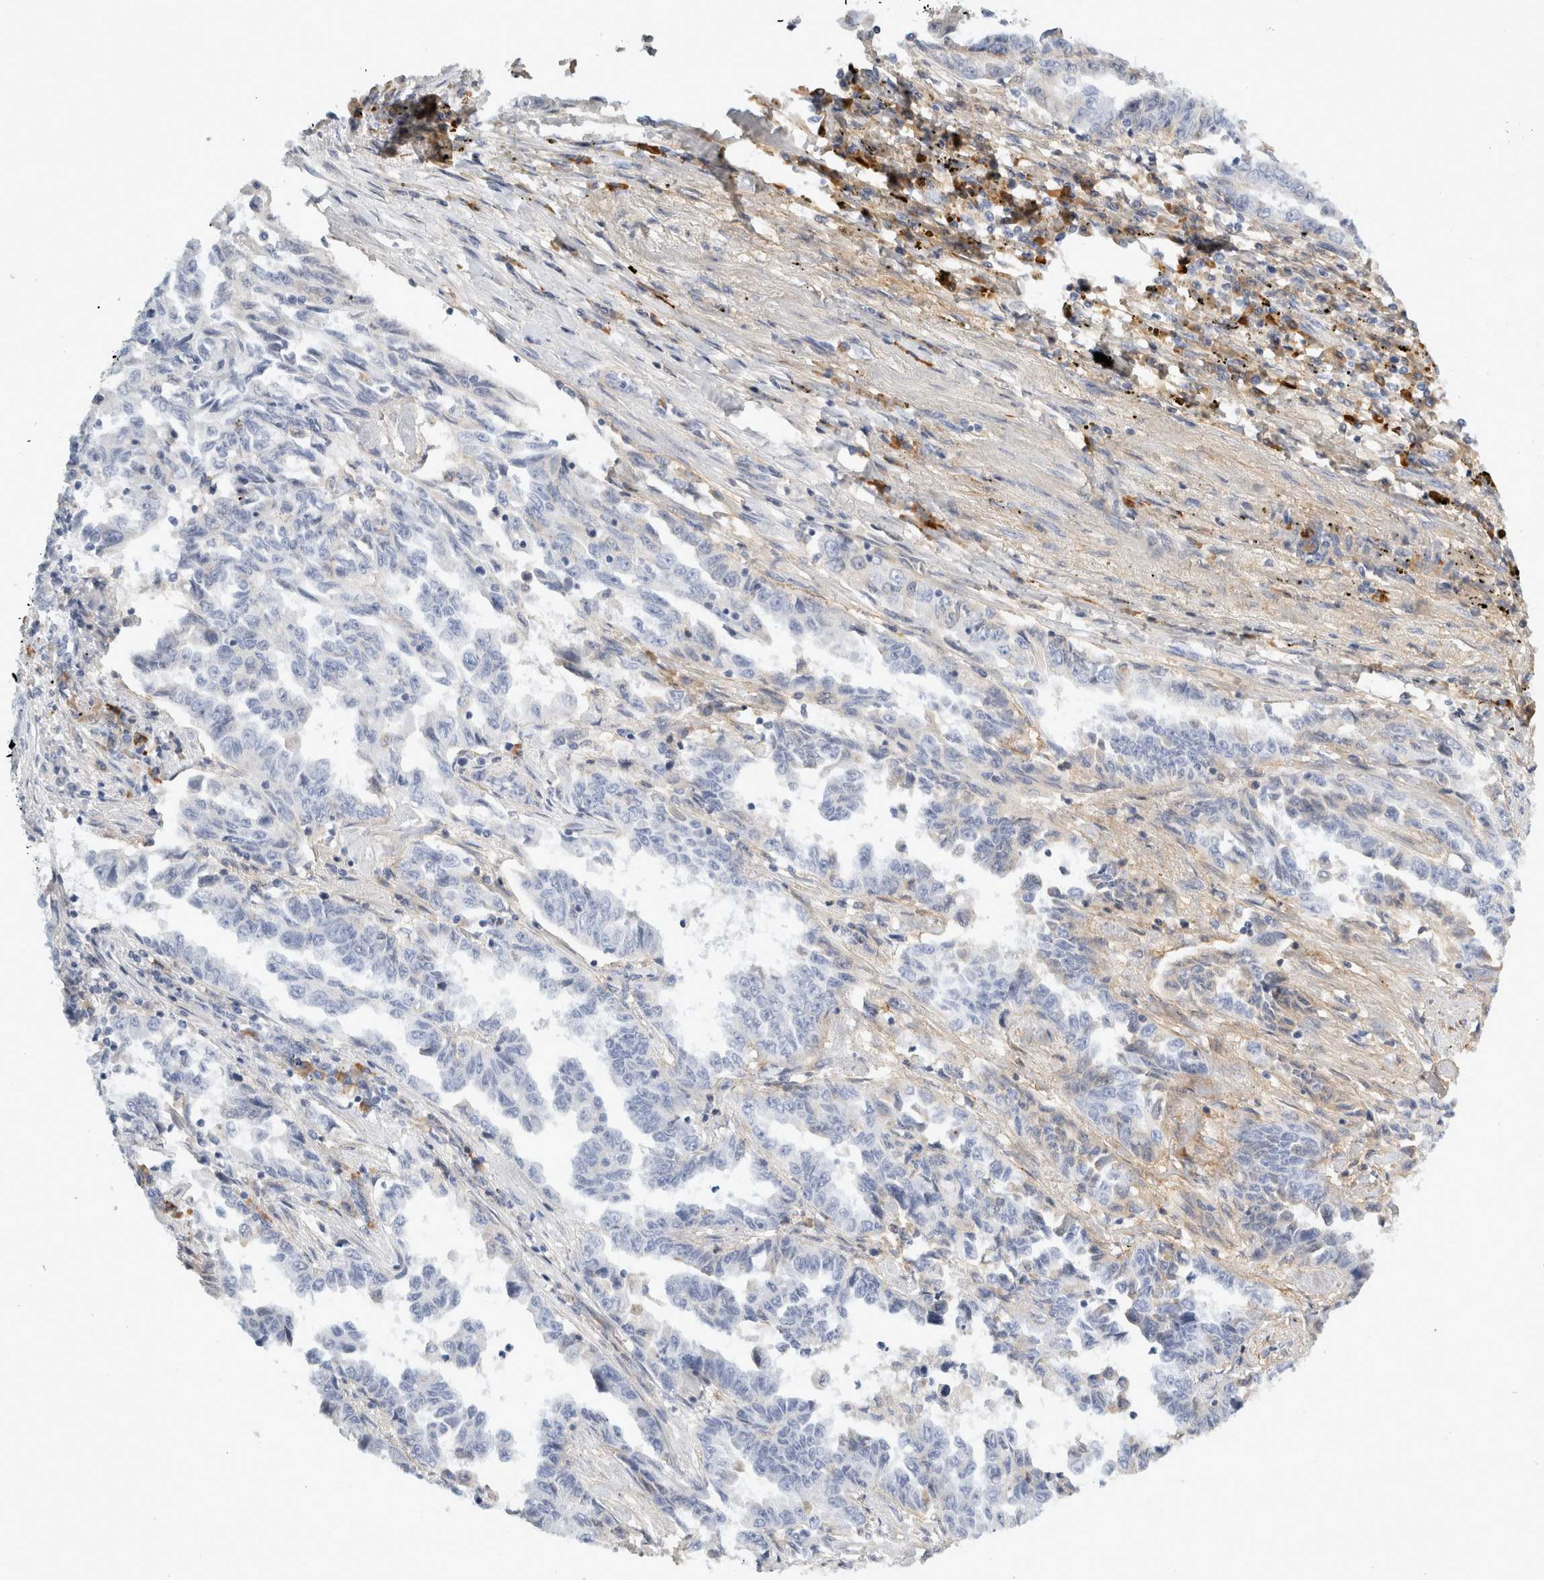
{"staining": {"intensity": "negative", "quantity": "none", "location": "none"}, "tissue": "lung cancer", "cell_type": "Tumor cells", "image_type": "cancer", "snomed": [{"axis": "morphology", "description": "Adenocarcinoma, NOS"}, {"axis": "topography", "description": "Lung"}], "caption": "DAB immunohistochemical staining of human lung cancer displays no significant expression in tumor cells.", "gene": "FGL2", "patient": {"sex": "female", "age": 51}}